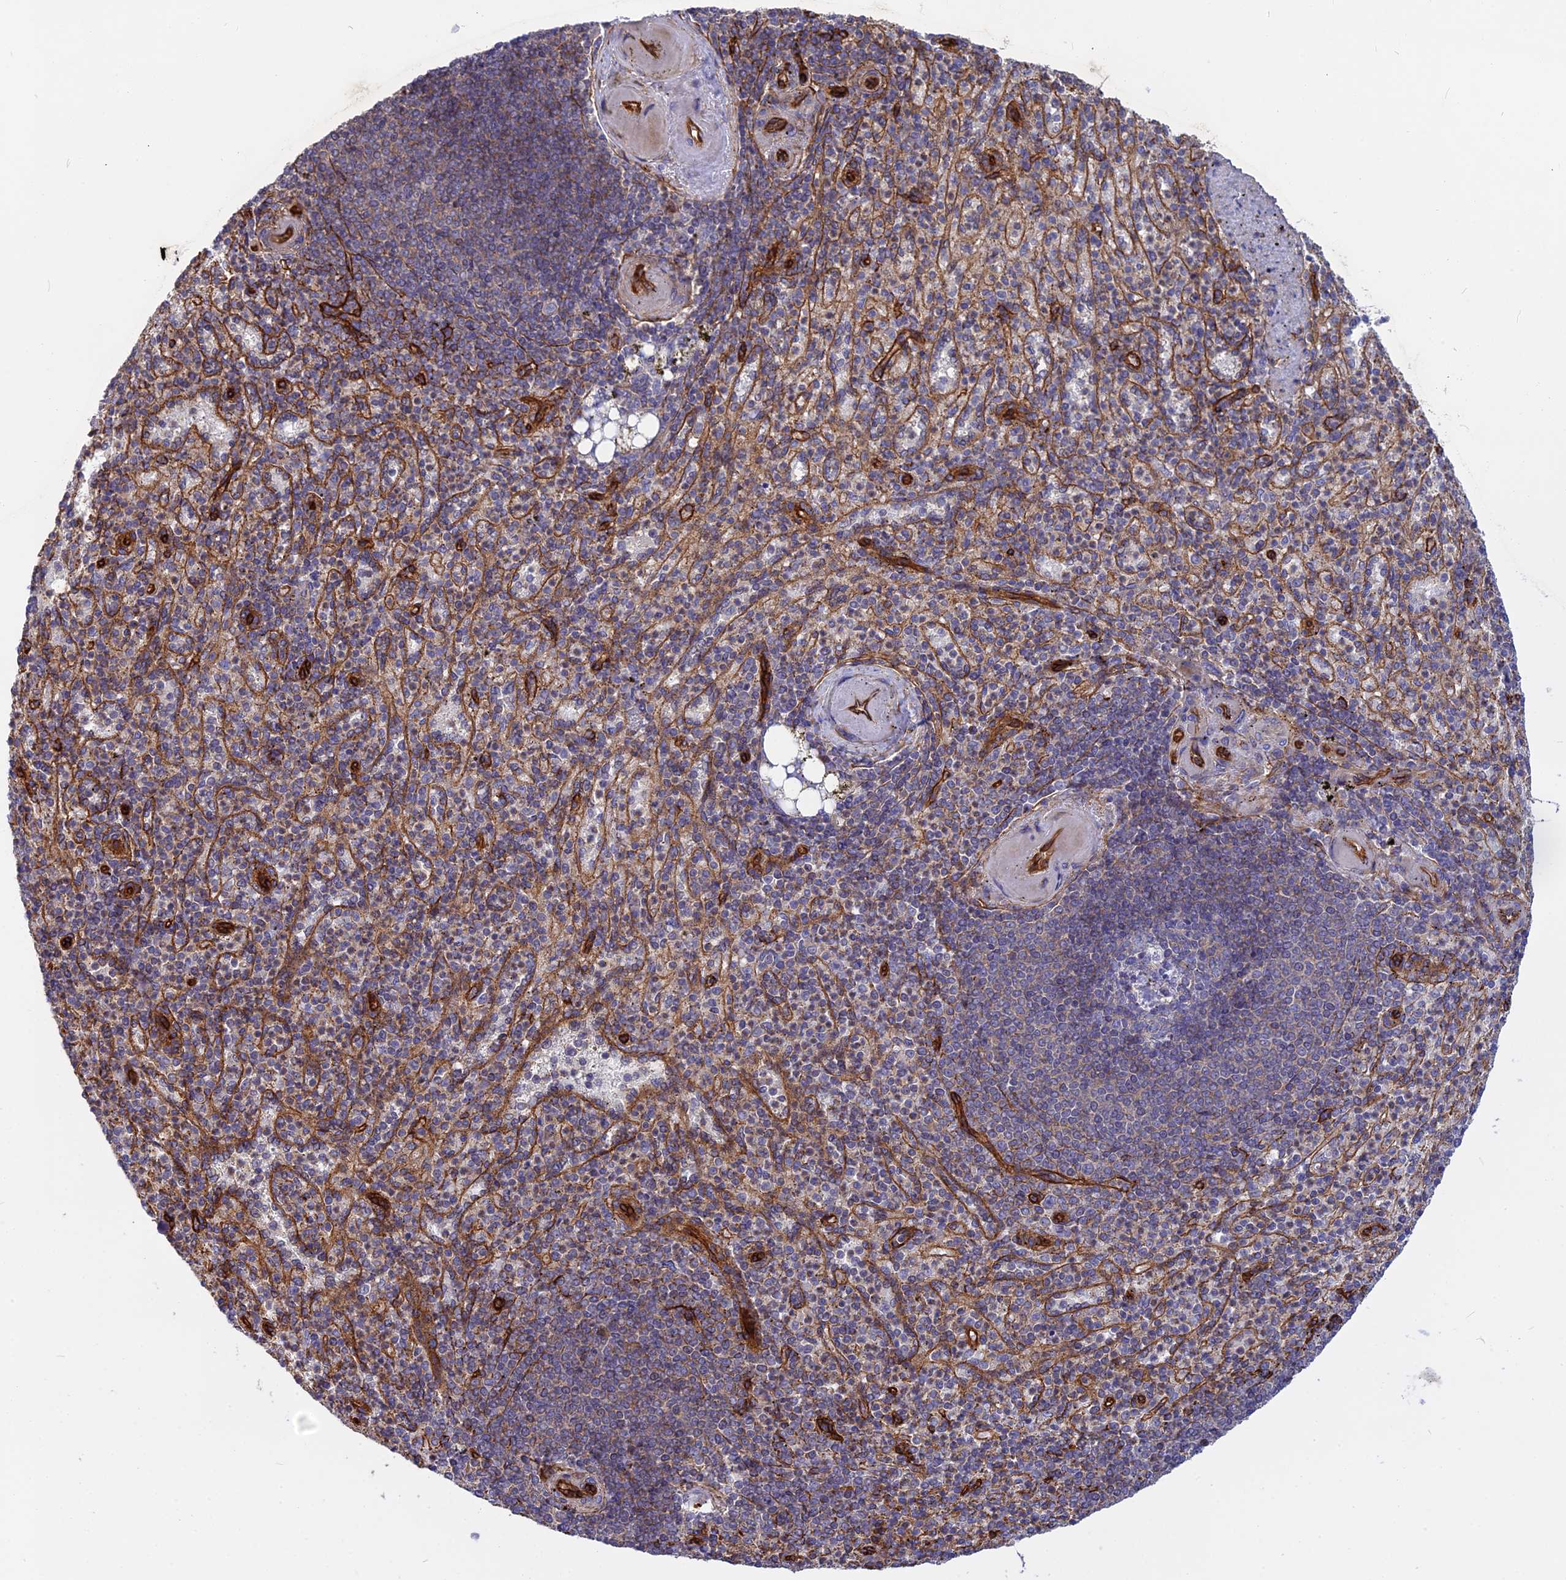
{"staining": {"intensity": "negative", "quantity": "none", "location": "none"}, "tissue": "spleen", "cell_type": "Cells in red pulp", "image_type": "normal", "snomed": [{"axis": "morphology", "description": "Normal tissue, NOS"}, {"axis": "topography", "description": "Spleen"}], "caption": "The micrograph shows no staining of cells in red pulp in unremarkable spleen. (DAB immunohistochemistry visualized using brightfield microscopy, high magnification).", "gene": "CNBD2", "patient": {"sex": "female", "age": 74}}